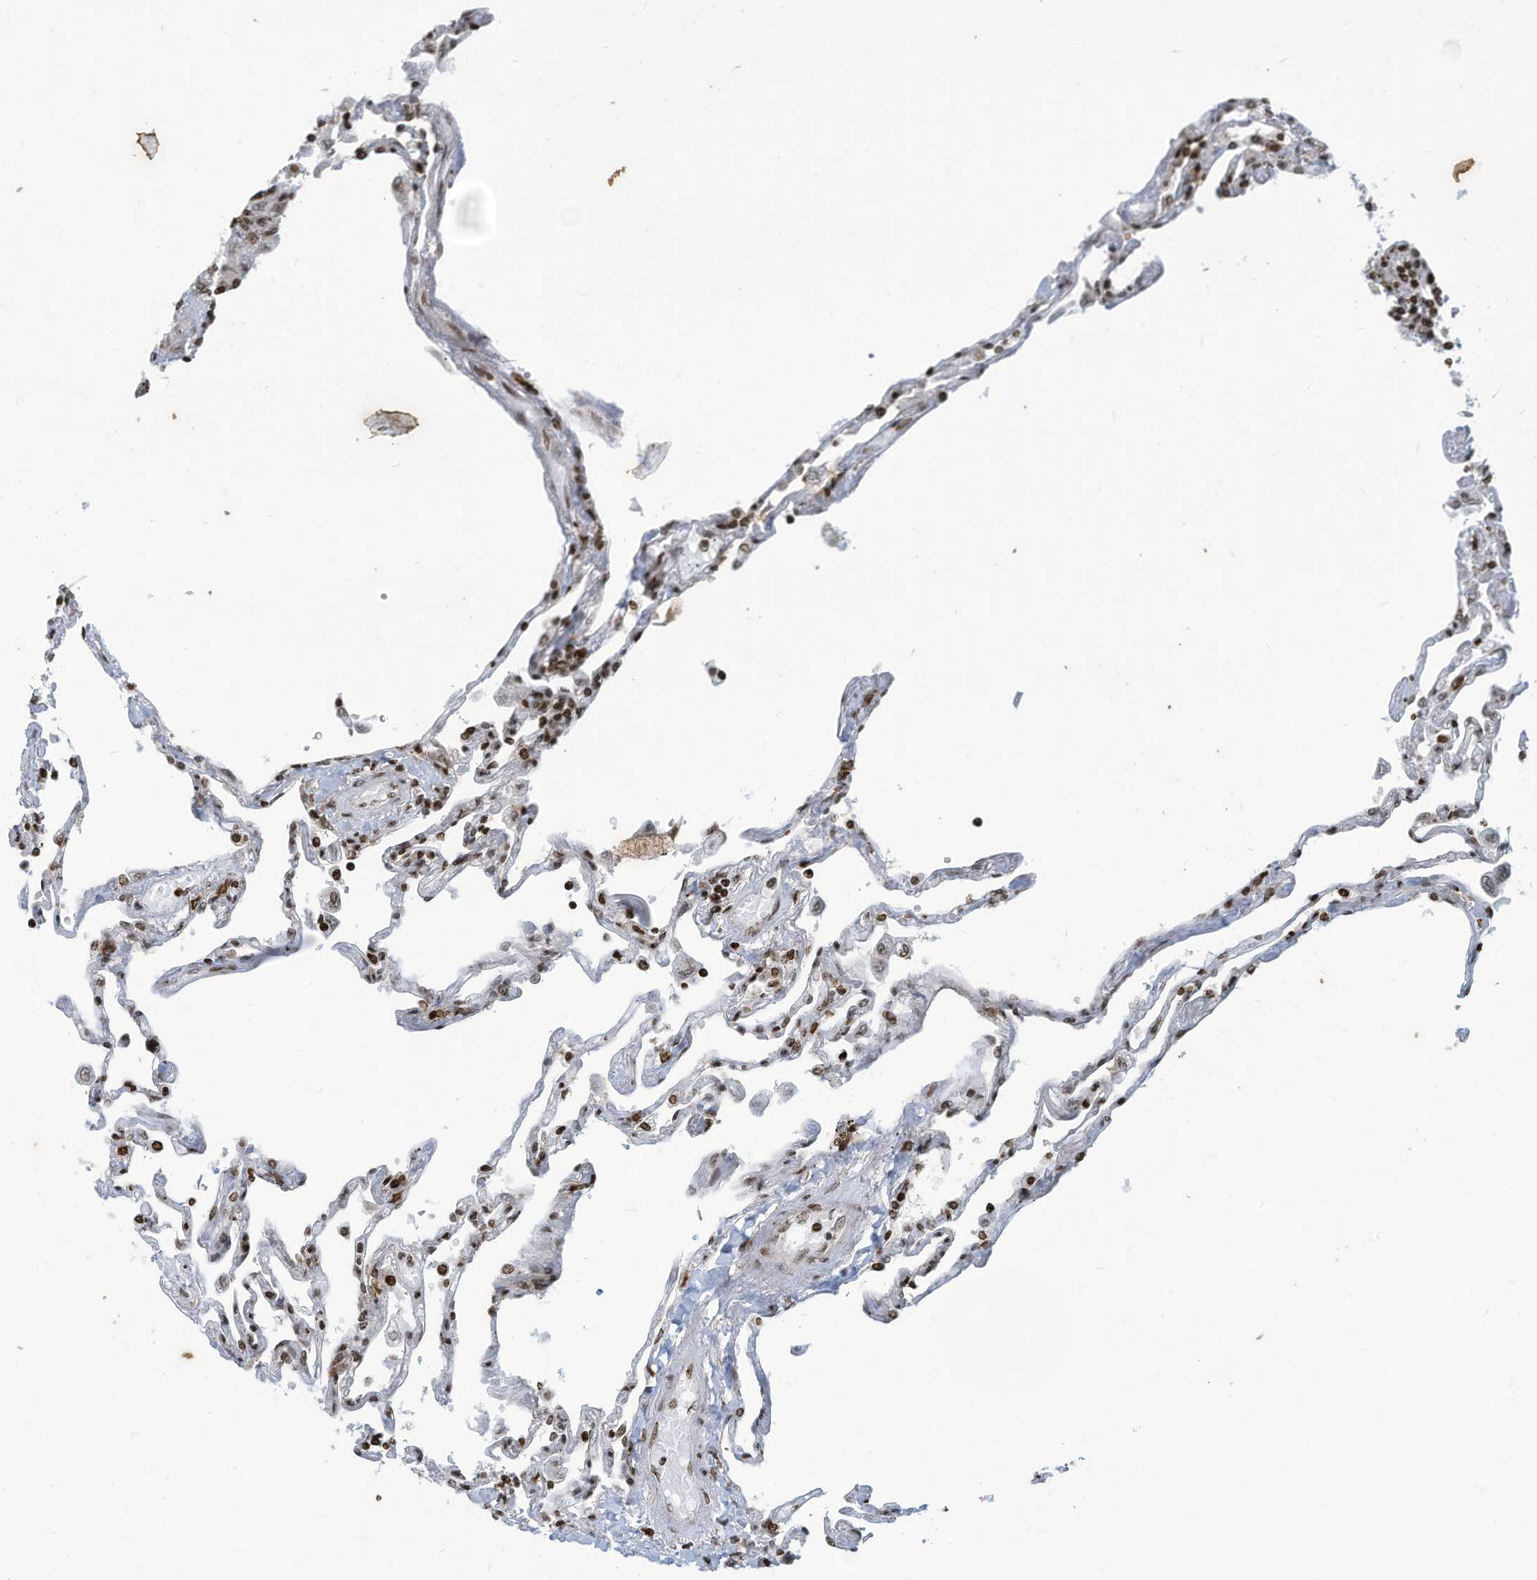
{"staining": {"intensity": "moderate", "quantity": ">75%", "location": "nuclear"}, "tissue": "lung", "cell_type": "Alveolar cells", "image_type": "normal", "snomed": [{"axis": "morphology", "description": "Normal tissue, NOS"}, {"axis": "topography", "description": "Lung"}], "caption": "Alveolar cells reveal moderate nuclear positivity in approximately >75% of cells in benign lung.", "gene": "ADI1", "patient": {"sex": "female", "age": 67}}